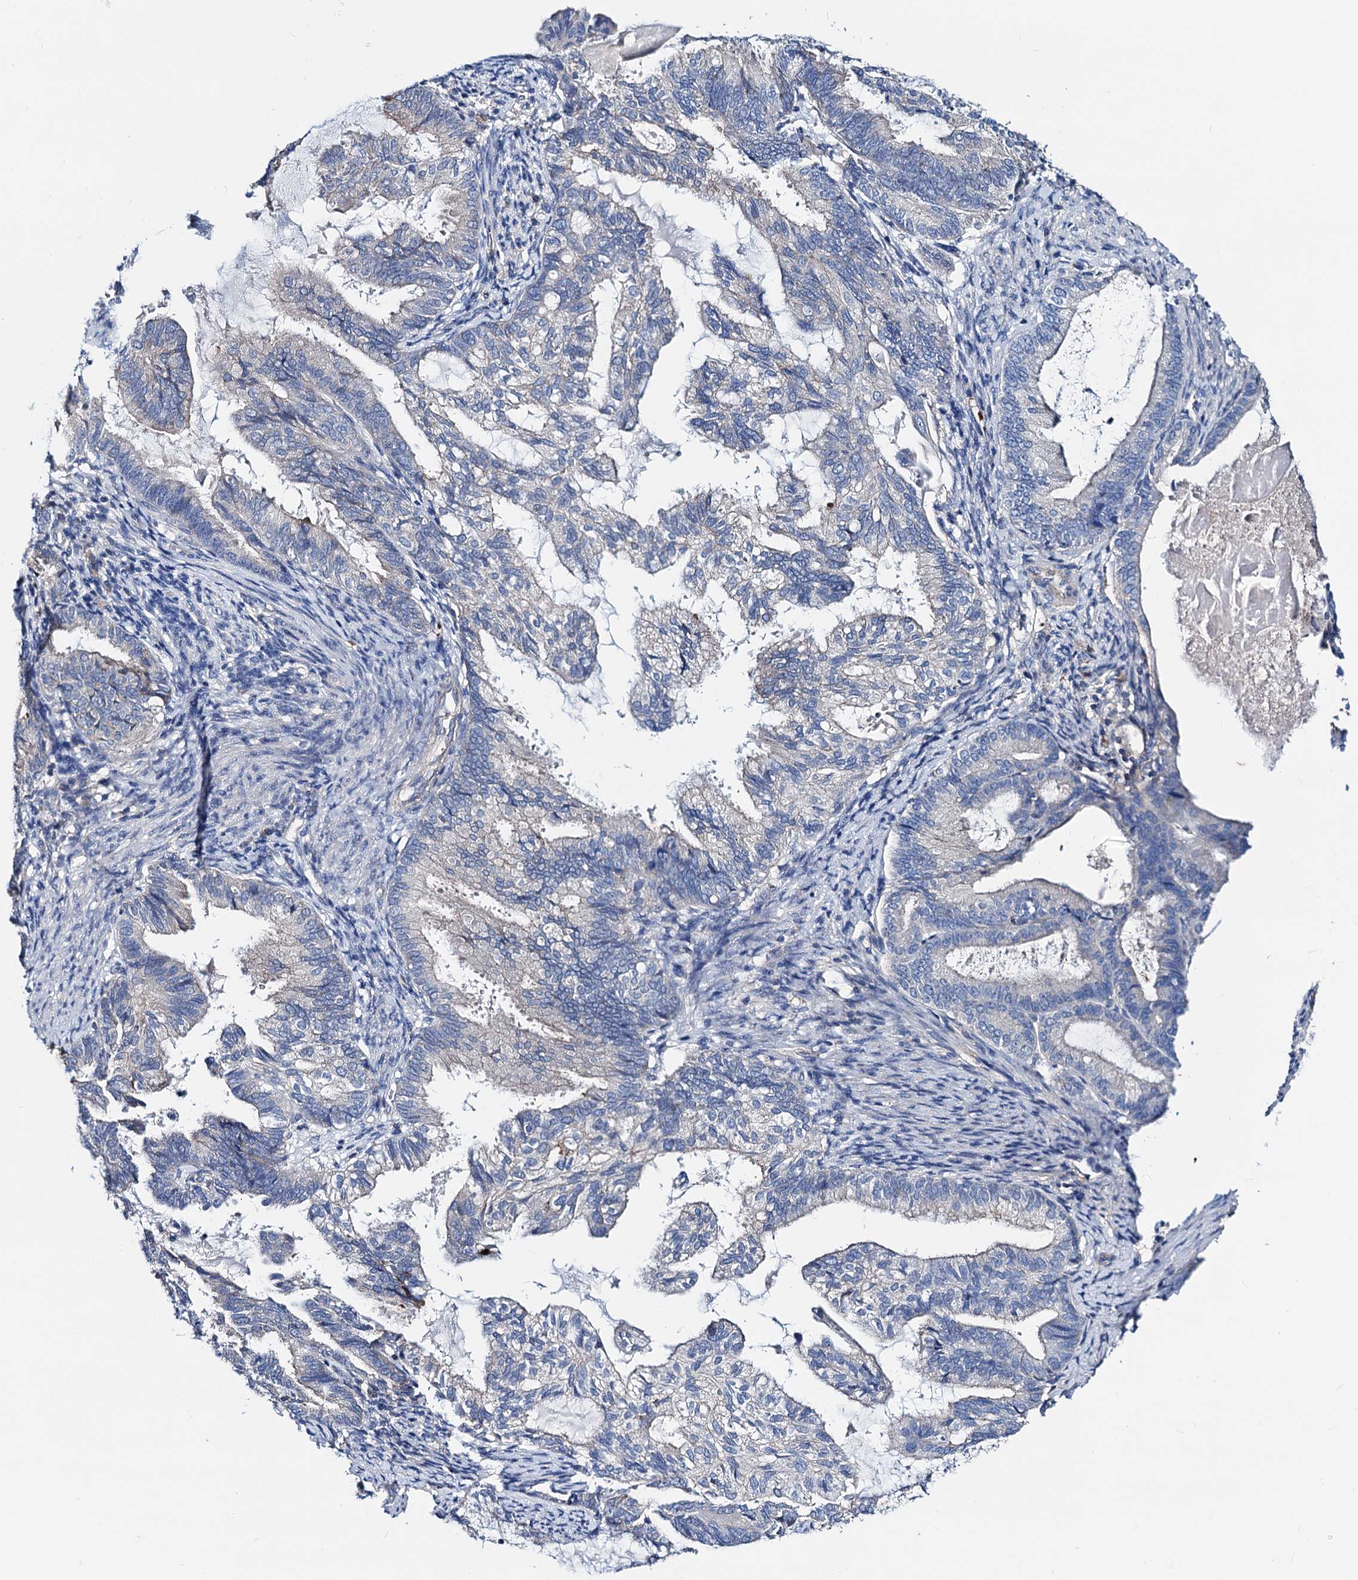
{"staining": {"intensity": "negative", "quantity": "none", "location": "none"}, "tissue": "endometrial cancer", "cell_type": "Tumor cells", "image_type": "cancer", "snomed": [{"axis": "morphology", "description": "Adenocarcinoma, NOS"}, {"axis": "topography", "description": "Endometrium"}], "caption": "Immunohistochemical staining of endometrial cancer demonstrates no significant staining in tumor cells.", "gene": "GCOM1", "patient": {"sex": "female", "age": 86}}